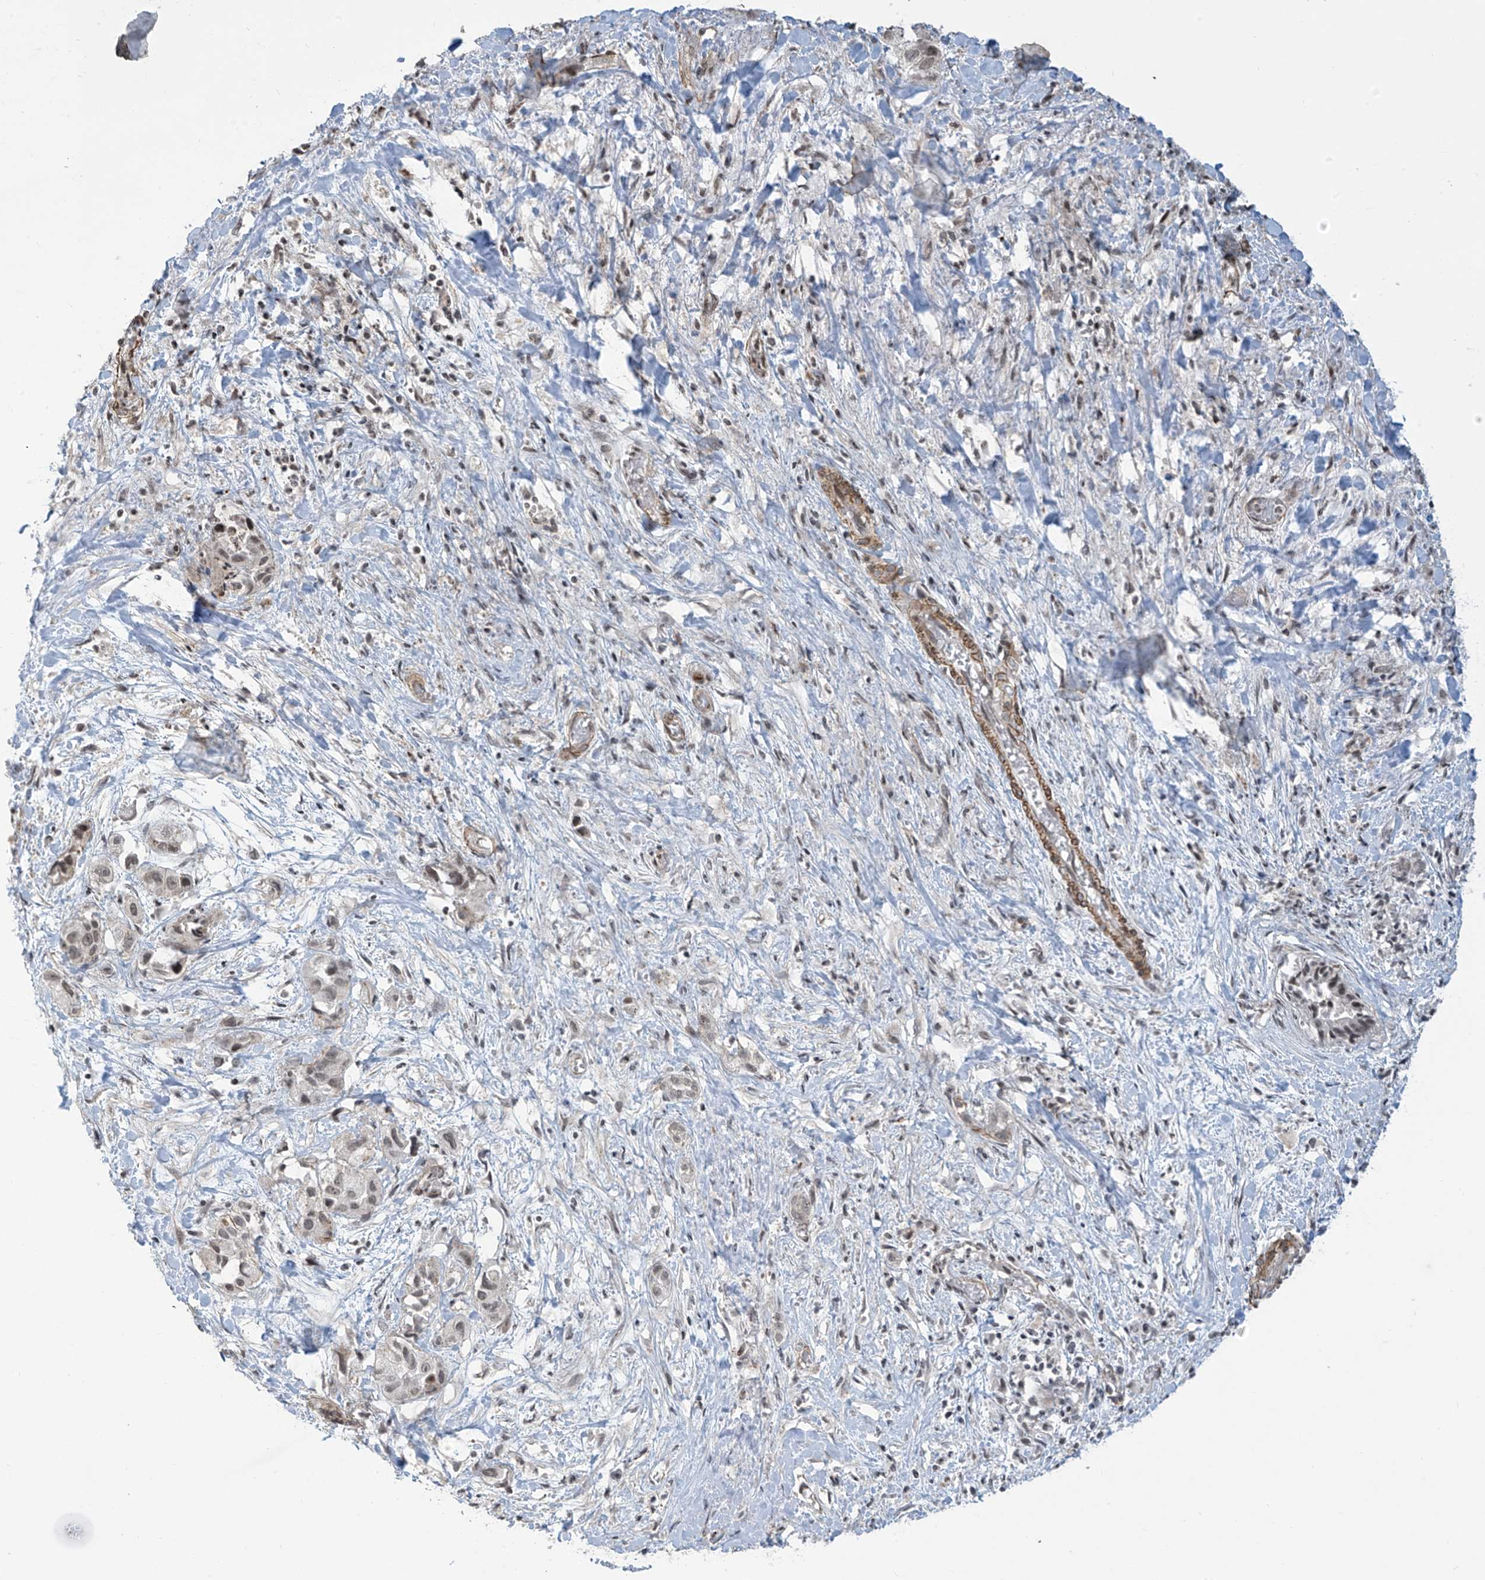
{"staining": {"intensity": "weak", "quantity": ">75%", "location": "nuclear"}, "tissue": "liver cancer", "cell_type": "Tumor cells", "image_type": "cancer", "snomed": [{"axis": "morphology", "description": "Cholangiocarcinoma"}, {"axis": "topography", "description": "Liver"}], "caption": "Immunohistochemistry (IHC) (DAB (3,3'-diaminobenzidine)) staining of human cholangiocarcinoma (liver) reveals weak nuclear protein positivity in about >75% of tumor cells.", "gene": "METAP1D", "patient": {"sex": "female", "age": 52}}